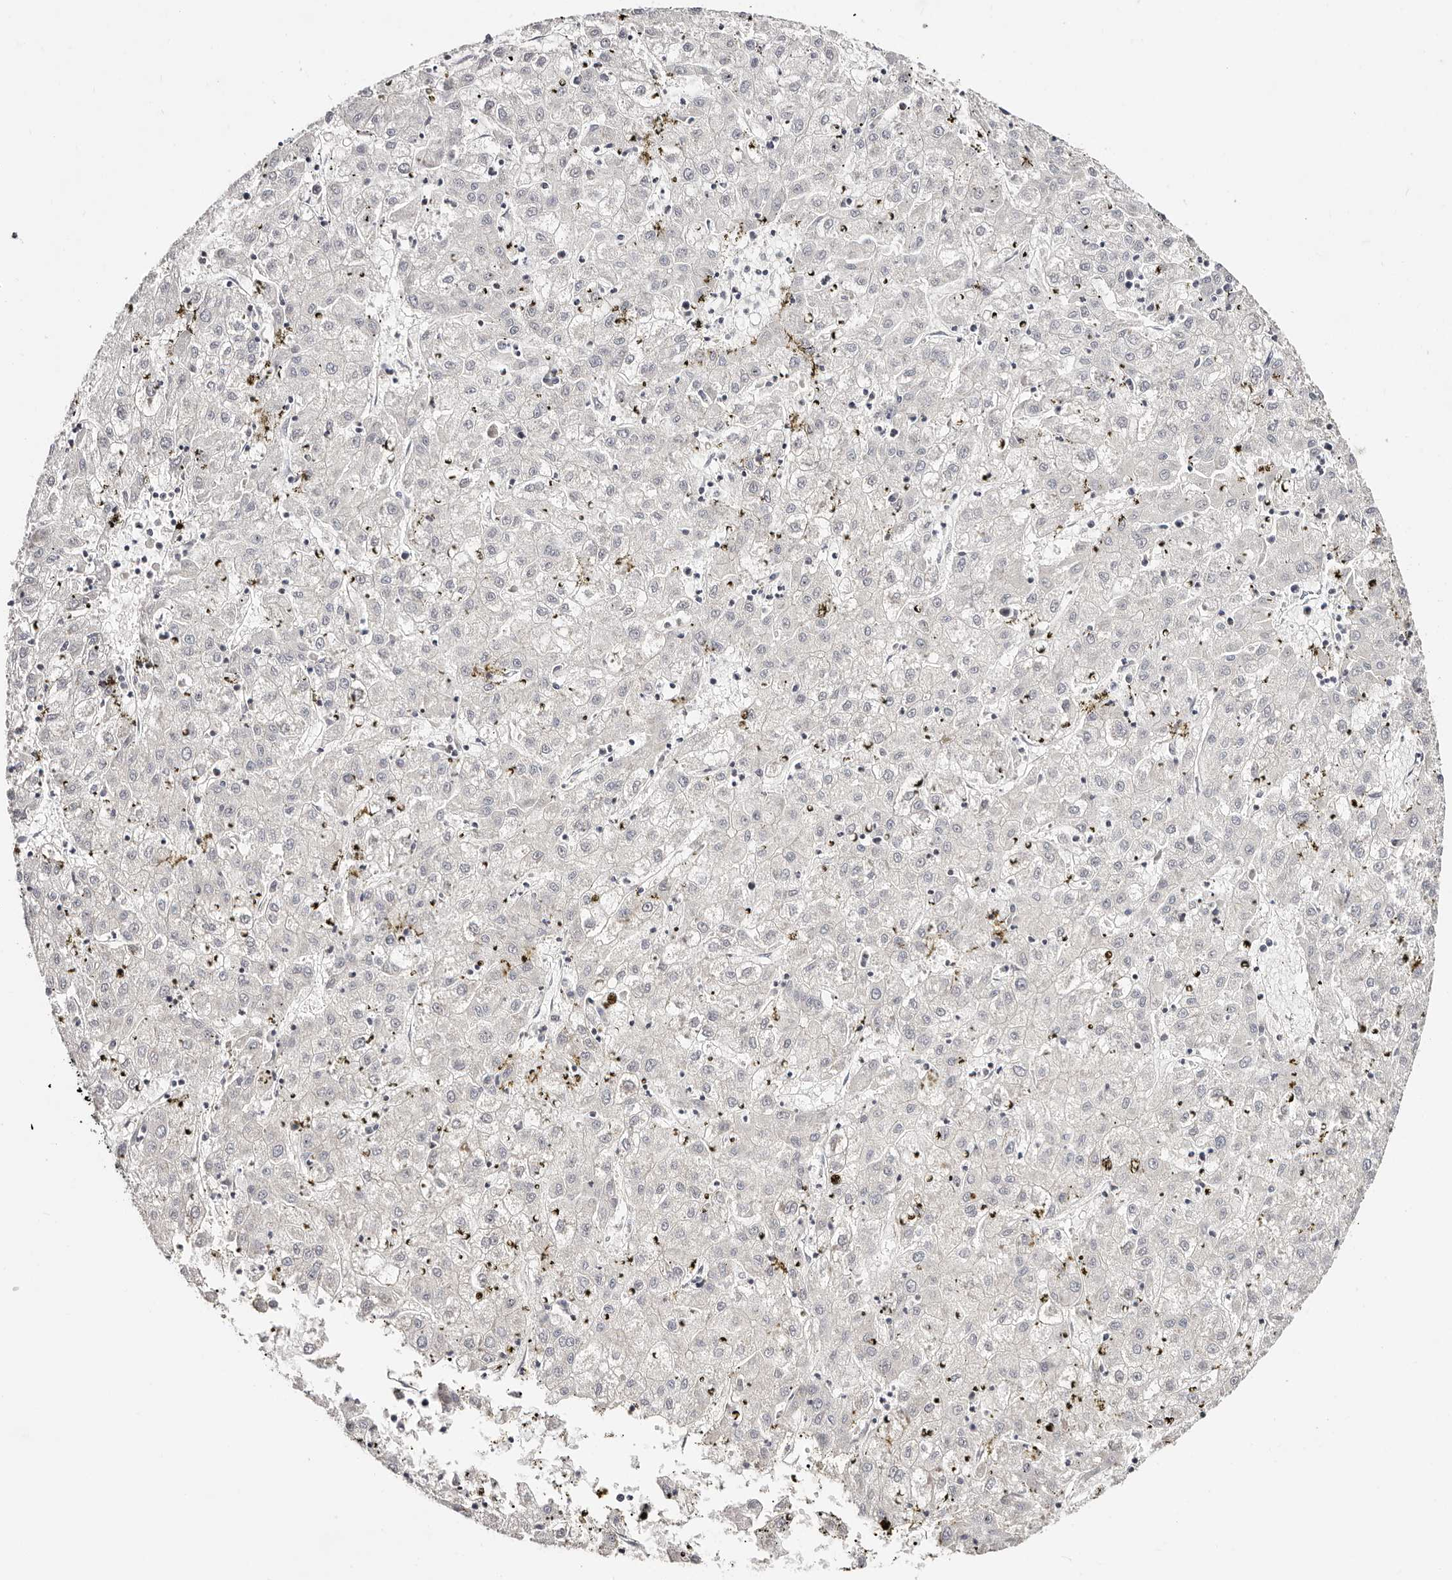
{"staining": {"intensity": "negative", "quantity": "none", "location": "none"}, "tissue": "liver cancer", "cell_type": "Tumor cells", "image_type": "cancer", "snomed": [{"axis": "morphology", "description": "Carcinoma, Hepatocellular, NOS"}, {"axis": "topography", "description": "Liver"}], "caption": "High magnification brightfield microscopy of liver hepatocellular carcinoma stained with DAB (brown) and counterstained with hematoxylin (blue): tumor cells show no significant staining.", "gene": "STAT5A", "patient": {"sex": "male", "age": 72}}